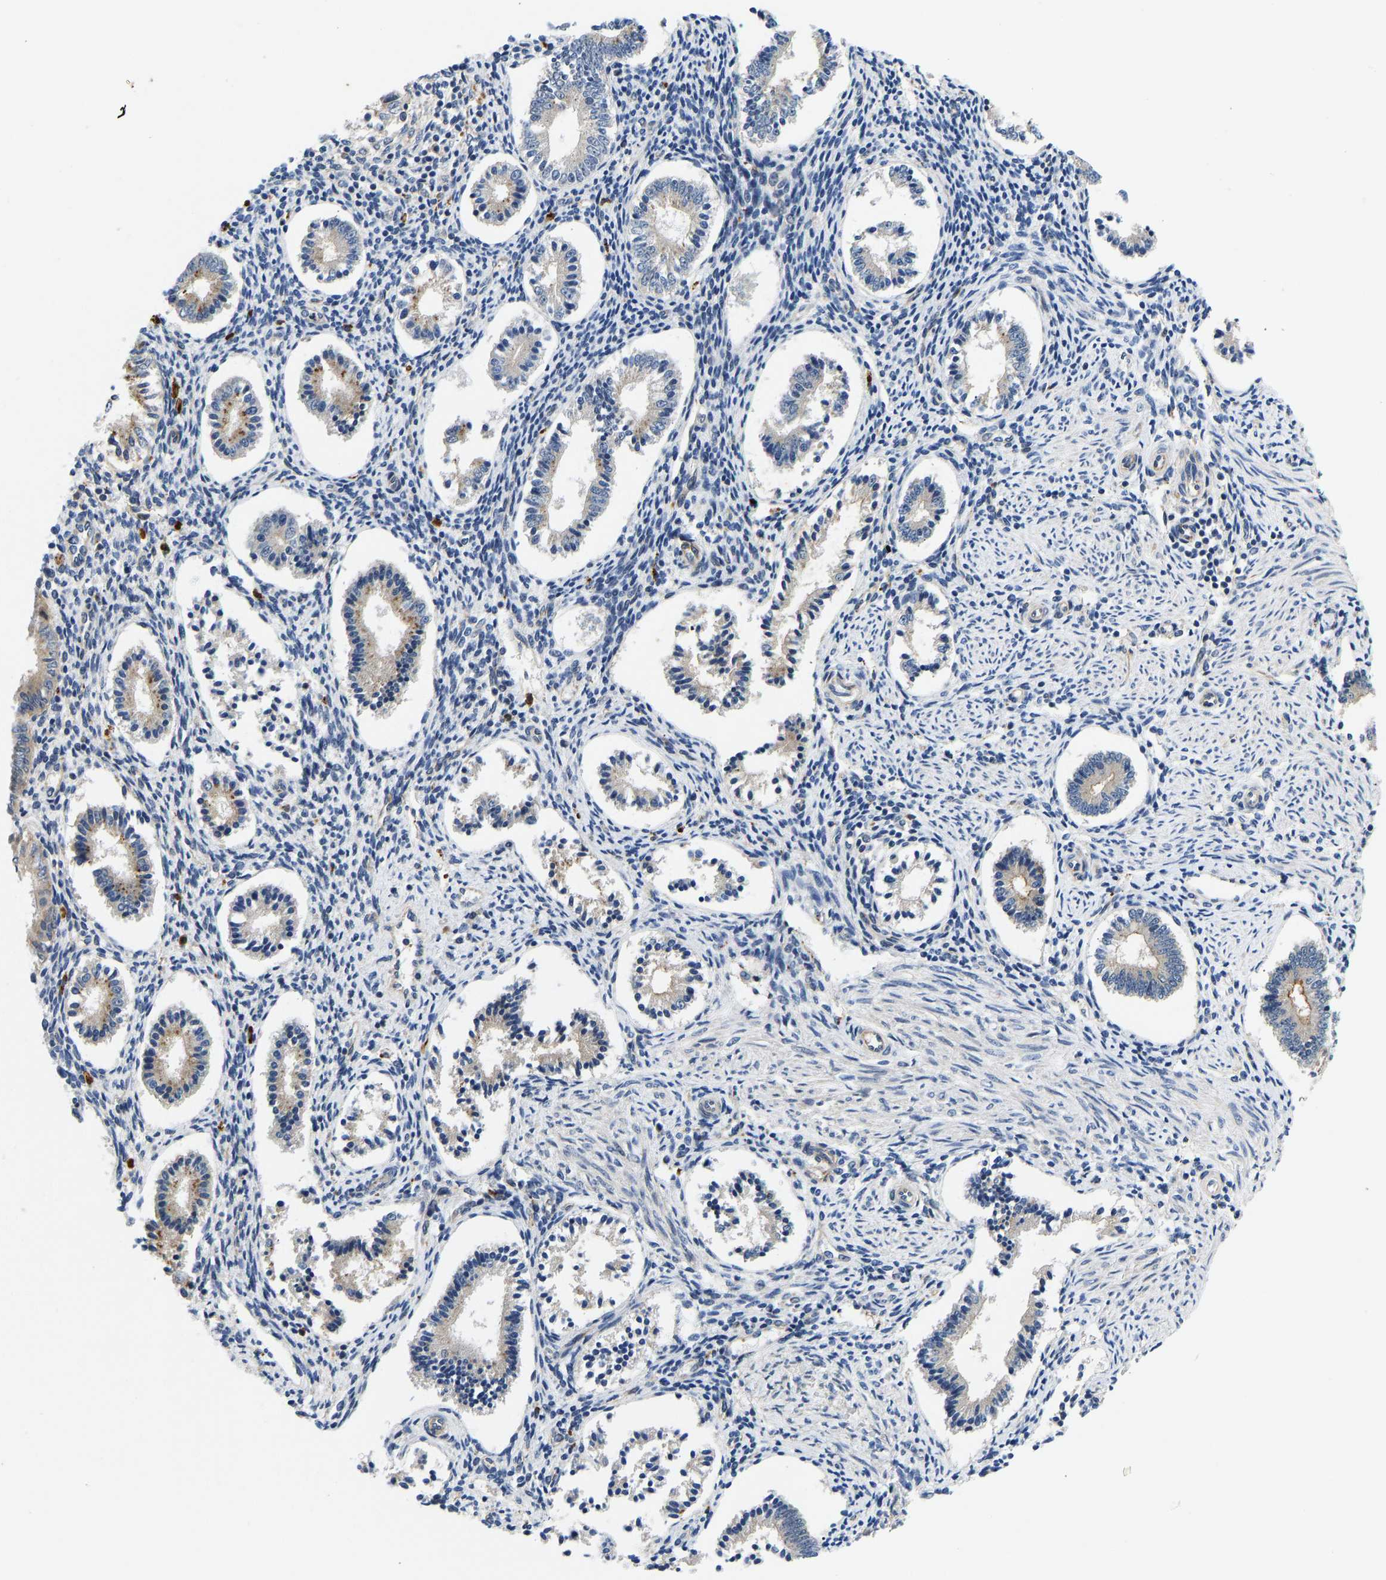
{"staining": {"intensity": "moderate", "quantity": "25%-75%", "location": "cytoplasmic/membranous"}, "tissue": "endometrium", "cell_type": "Cells in endometrial stroma", "image_type": "normal", "snomed": [{"axis": "morphology", "description": "Normal tissue, NOS"}, {"axis": "topography", "description": "Endometrium"}], "caption": "Protein expression analysis of unremarkable endometrium displays moderate cytoplasmic/membranous staining in about 25%-75% of cells in endometrial stroma. Nuclei are stained in blue.", "gene": "RESF1", "patient": {"sex": "female", "age": 42}}